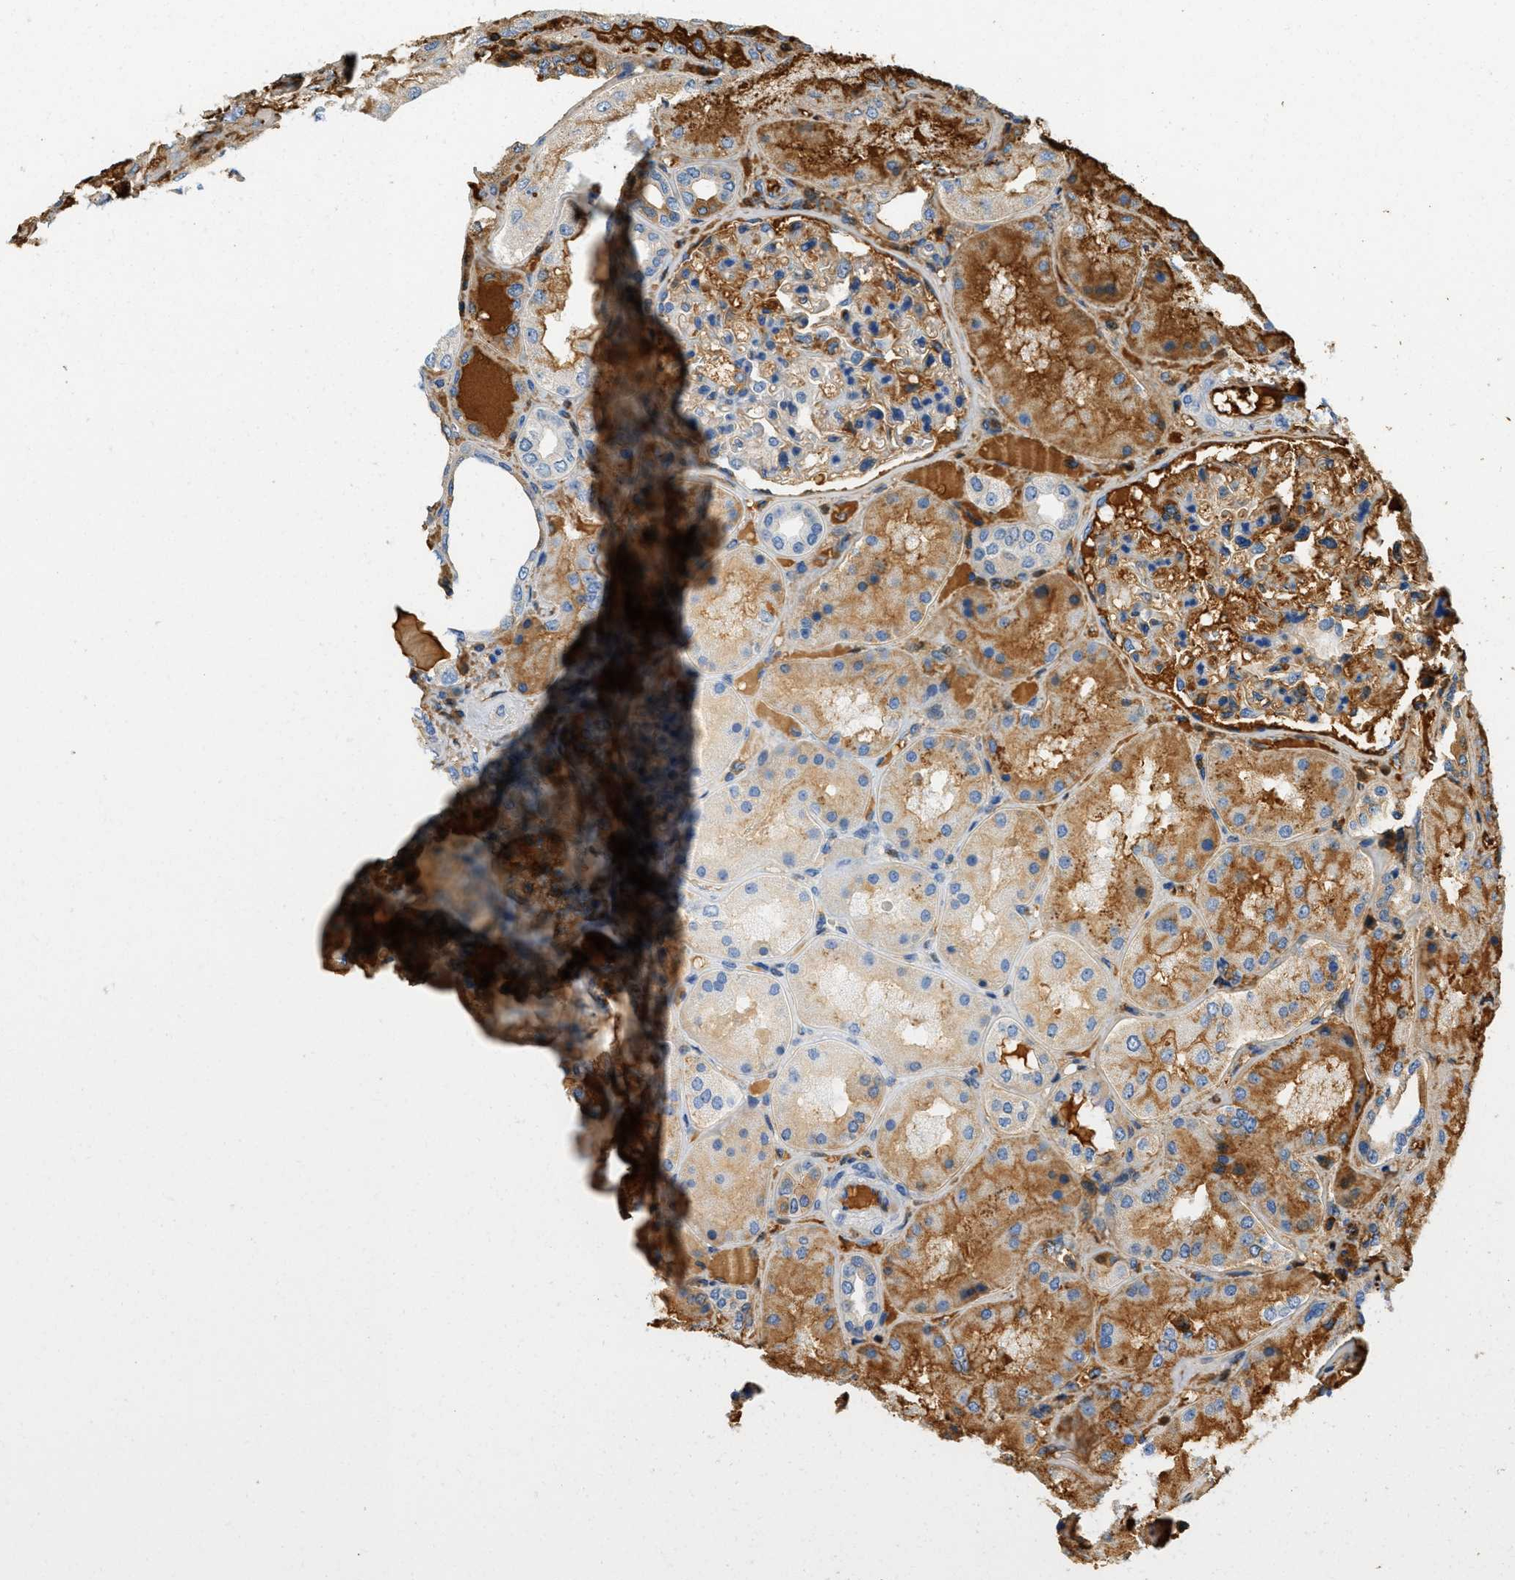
{"staining": {"intensity": "moderate", "quantity": "25%-75%", "location": "cytoplasmic/membranous"}, "tissue": "kidney", "cell_type": "Cells in glomeruli", "image_type": "normal", "snomed": [{"axis": "morphology", "description": "Normal tissue, NOS"}, {"axis": "topography", "description": "Kidney"}], "caption": "Immunohistochemical staining of unremarkable kidney shows moderate cytoplasmic/membranous protein expression in about 25%-75% of cells in glomeruli. (brown staining indicates protein expression, while blue staining denotes nuclei).", "gene": "PRTN3", "patient": {"sex": "female", "age": 56}}